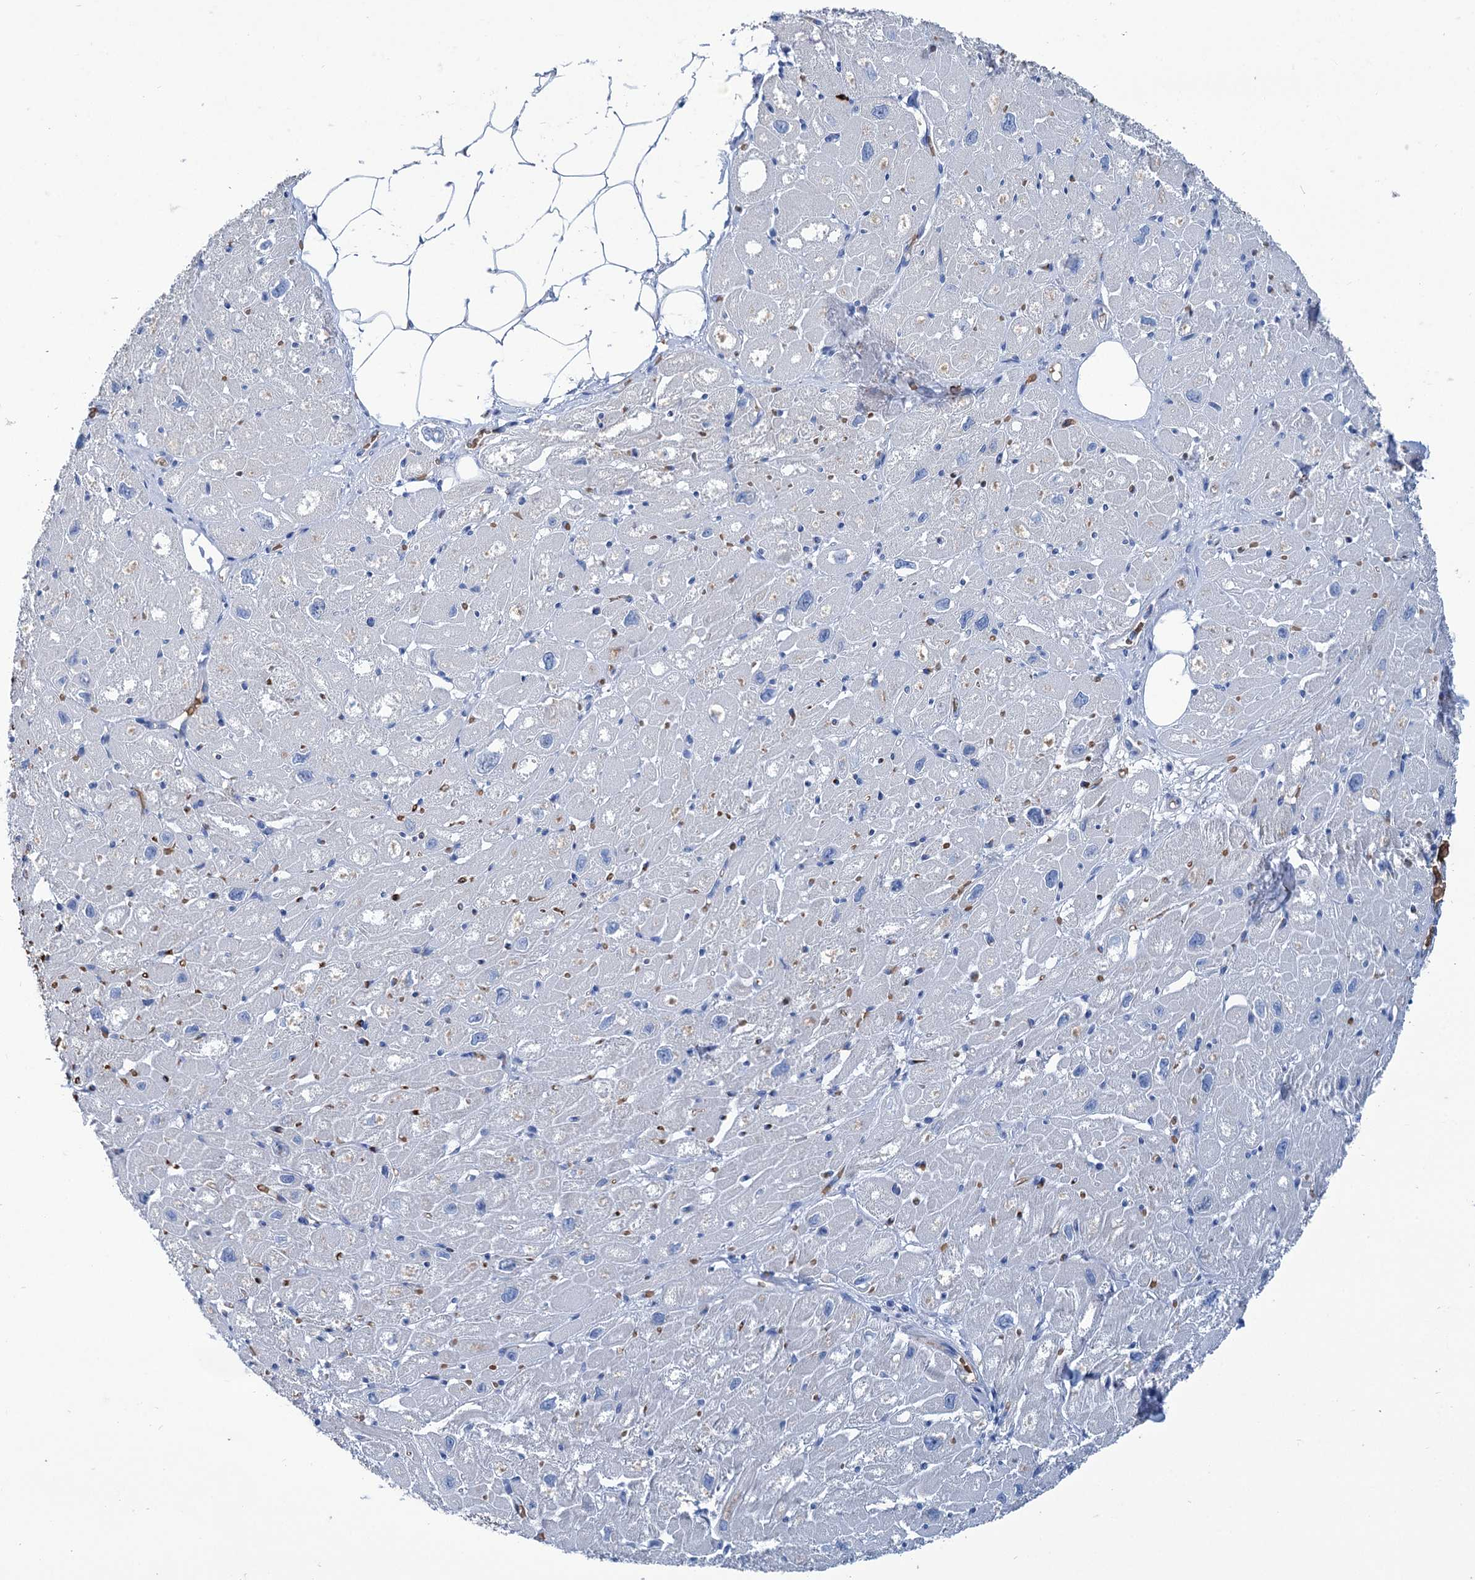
{"staining": {"intensity": "moderate", "quantity": "<25%", "location": "cytoplasmic/membranous"}, "tissue": "heart muscle", "cell_type": "Cardiomyocytes", "image_type": "normal", "snomed": [{"axis": "morphology", "description": "Normal tissue, NOS"}, {"axis": "topography", "description": "Heart"}], "caption": "Immunohistochemical staining of benign heart muscle shows moderate cytoplasmic/membranous protein staining in about <25% of cardiomyocytes. The staining was performed using DAB to visualize the protein expression in brown, while the nuclei were stained in blue with hematoxylin (Magnification: 20x).", "gene": "RPUSD3", "patient": {"sex": "male", "age": 50}}